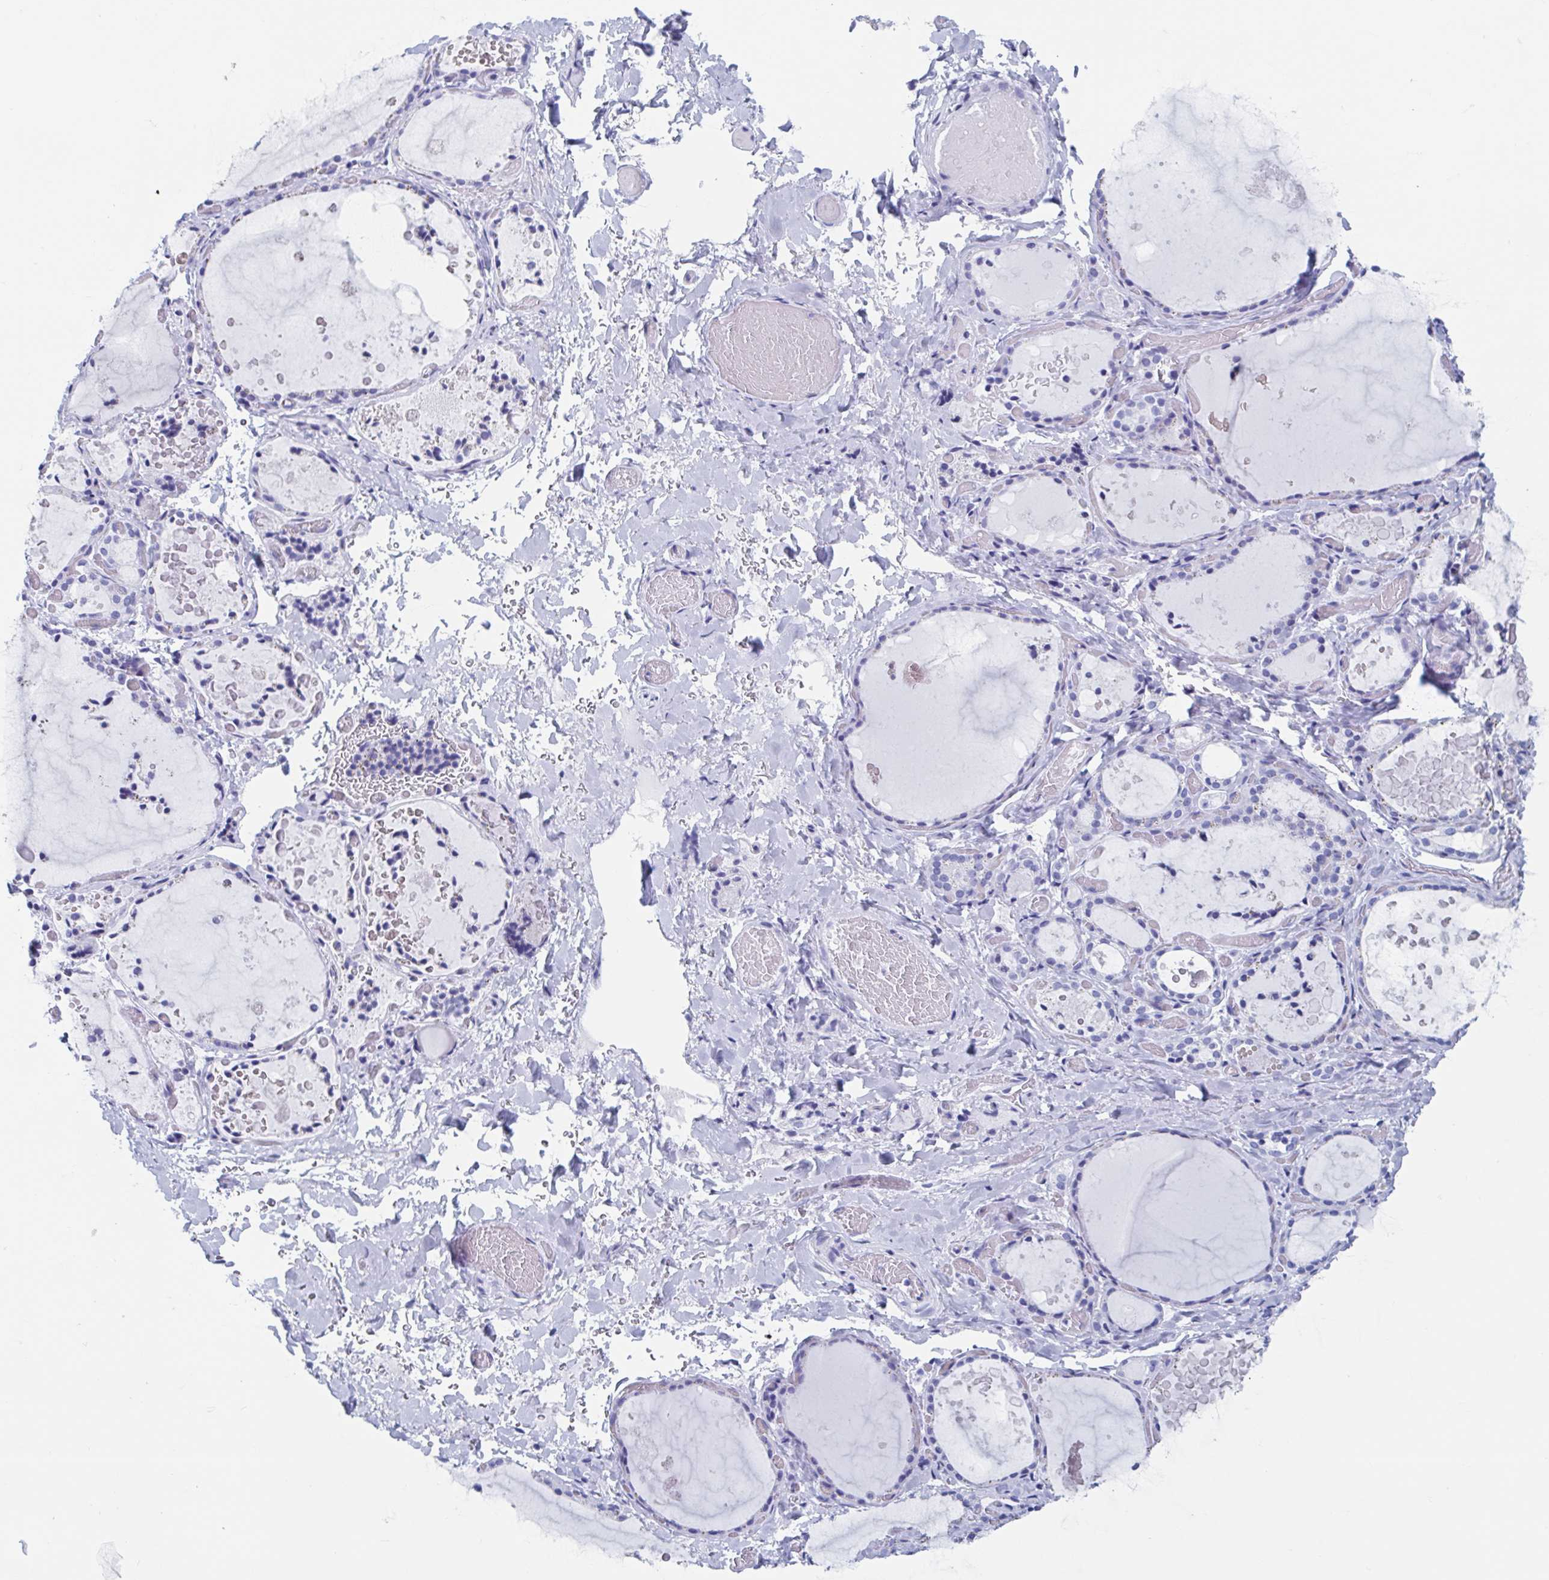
{"staining": {"intensity": "negative", "quantity": "none", "location": "none"}, "tissue": "thyroid gland", "cell_type": "Glandular cells", "image_type": "normal", "snomed": [{"axis": "morphology", "description": "Normal tissue, NOS"}, {"axis": "topography", "description": "Thyroid gland"}], "caption": "Glandular cells are negative for protein expression in normal human thyroid gland. (IHC, brightfield microscopy, high magnification).", "gene": "HDGFL1", "patient": {"sex": "female", "age": 56}}